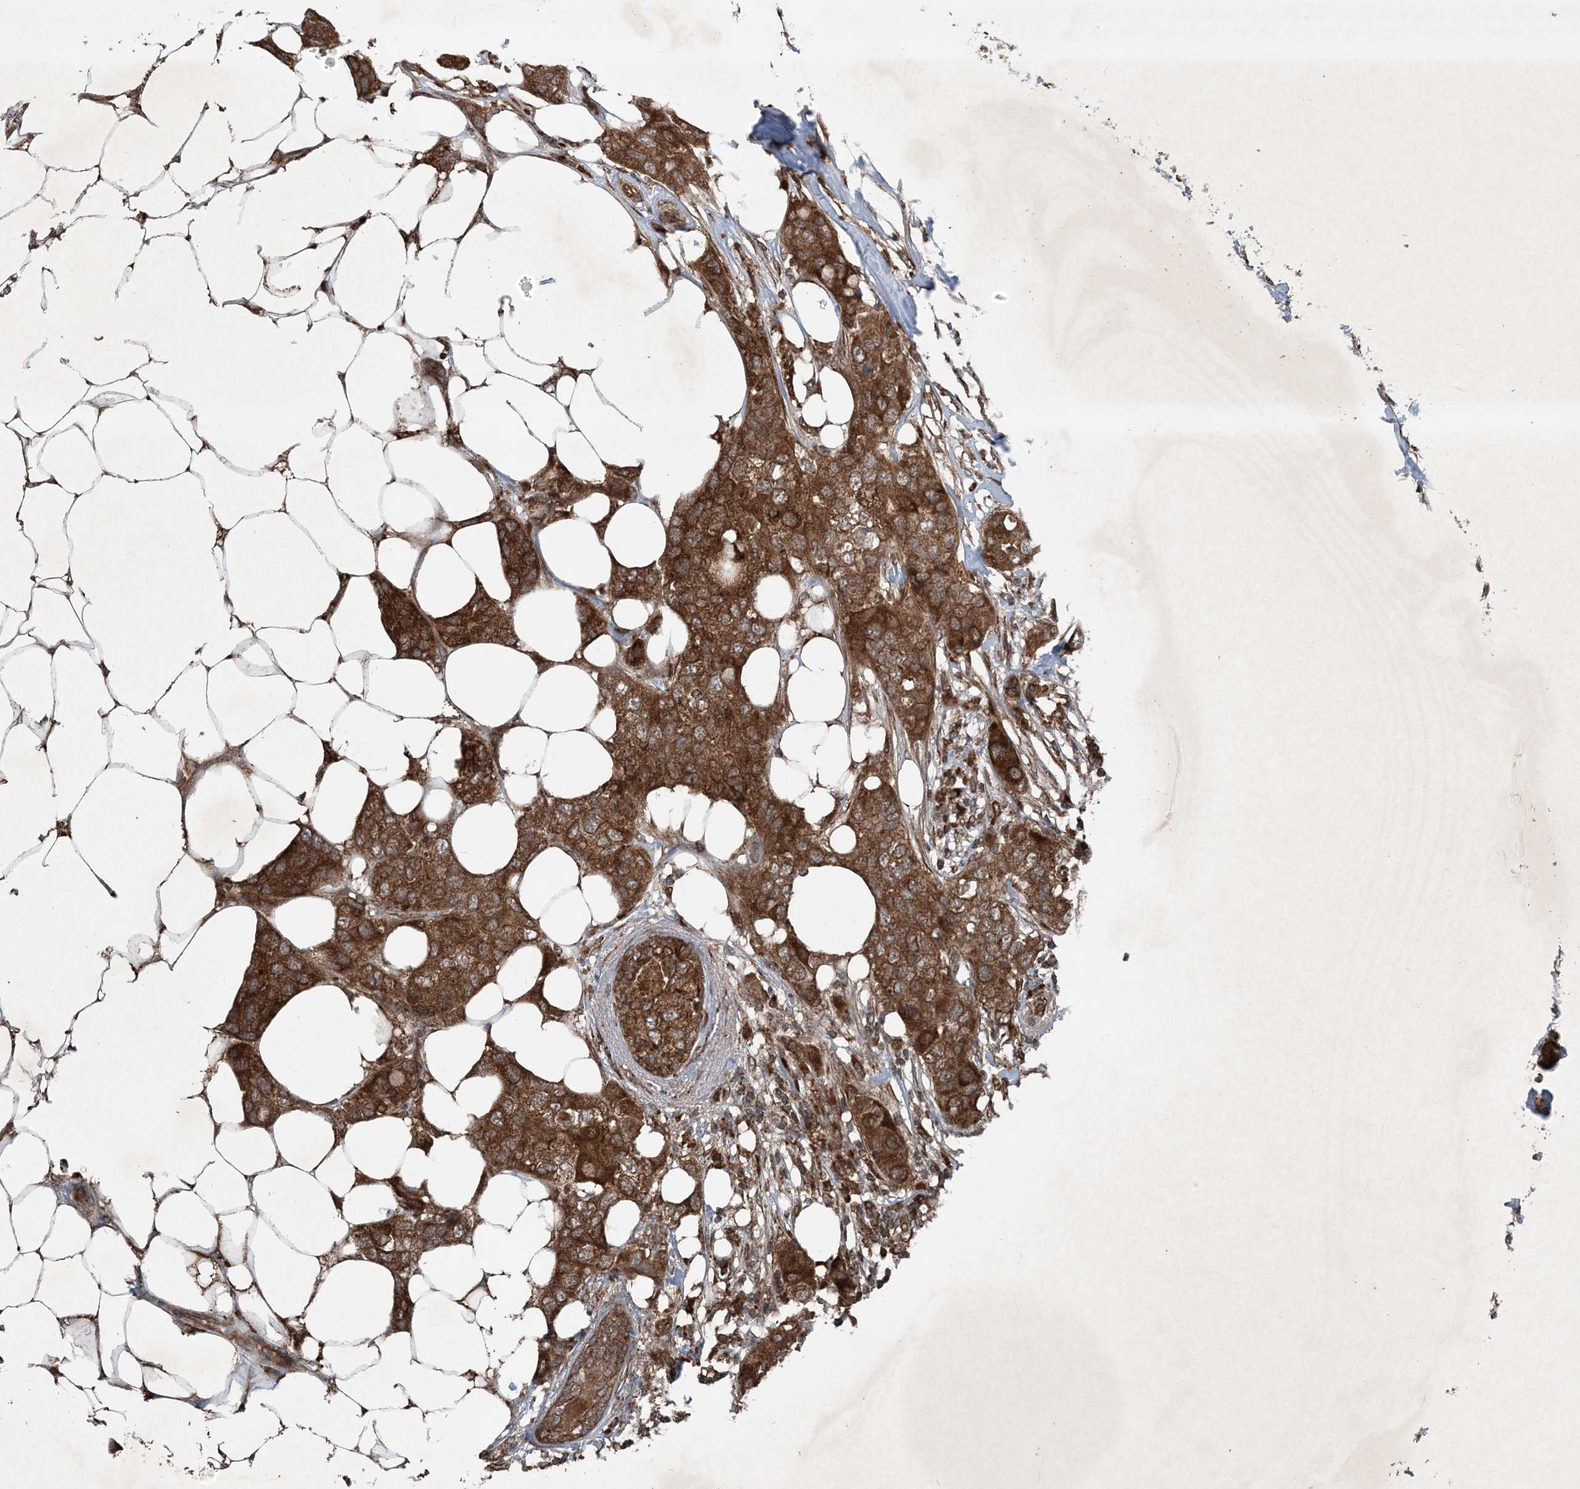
{"staining": {"intensity": "strong", "quantity": ">75%", "location": "cytoplasmic/membranous"}, "tissue": "breast cancer", "cell_type": "Tumor cells", "image_type": "cancer", "snomed": [{"axis": "morphology", "description": "Duct carcinoma"}, {"axis": "topography", "description": "Breast"}], "caption": "An image of human breast cancer stained for a protein reveals strong cytoplasmic/membranous brown staining in tumor cells.", "gene": "GNG5", "patient": {"sex": "female", "age": 50}}